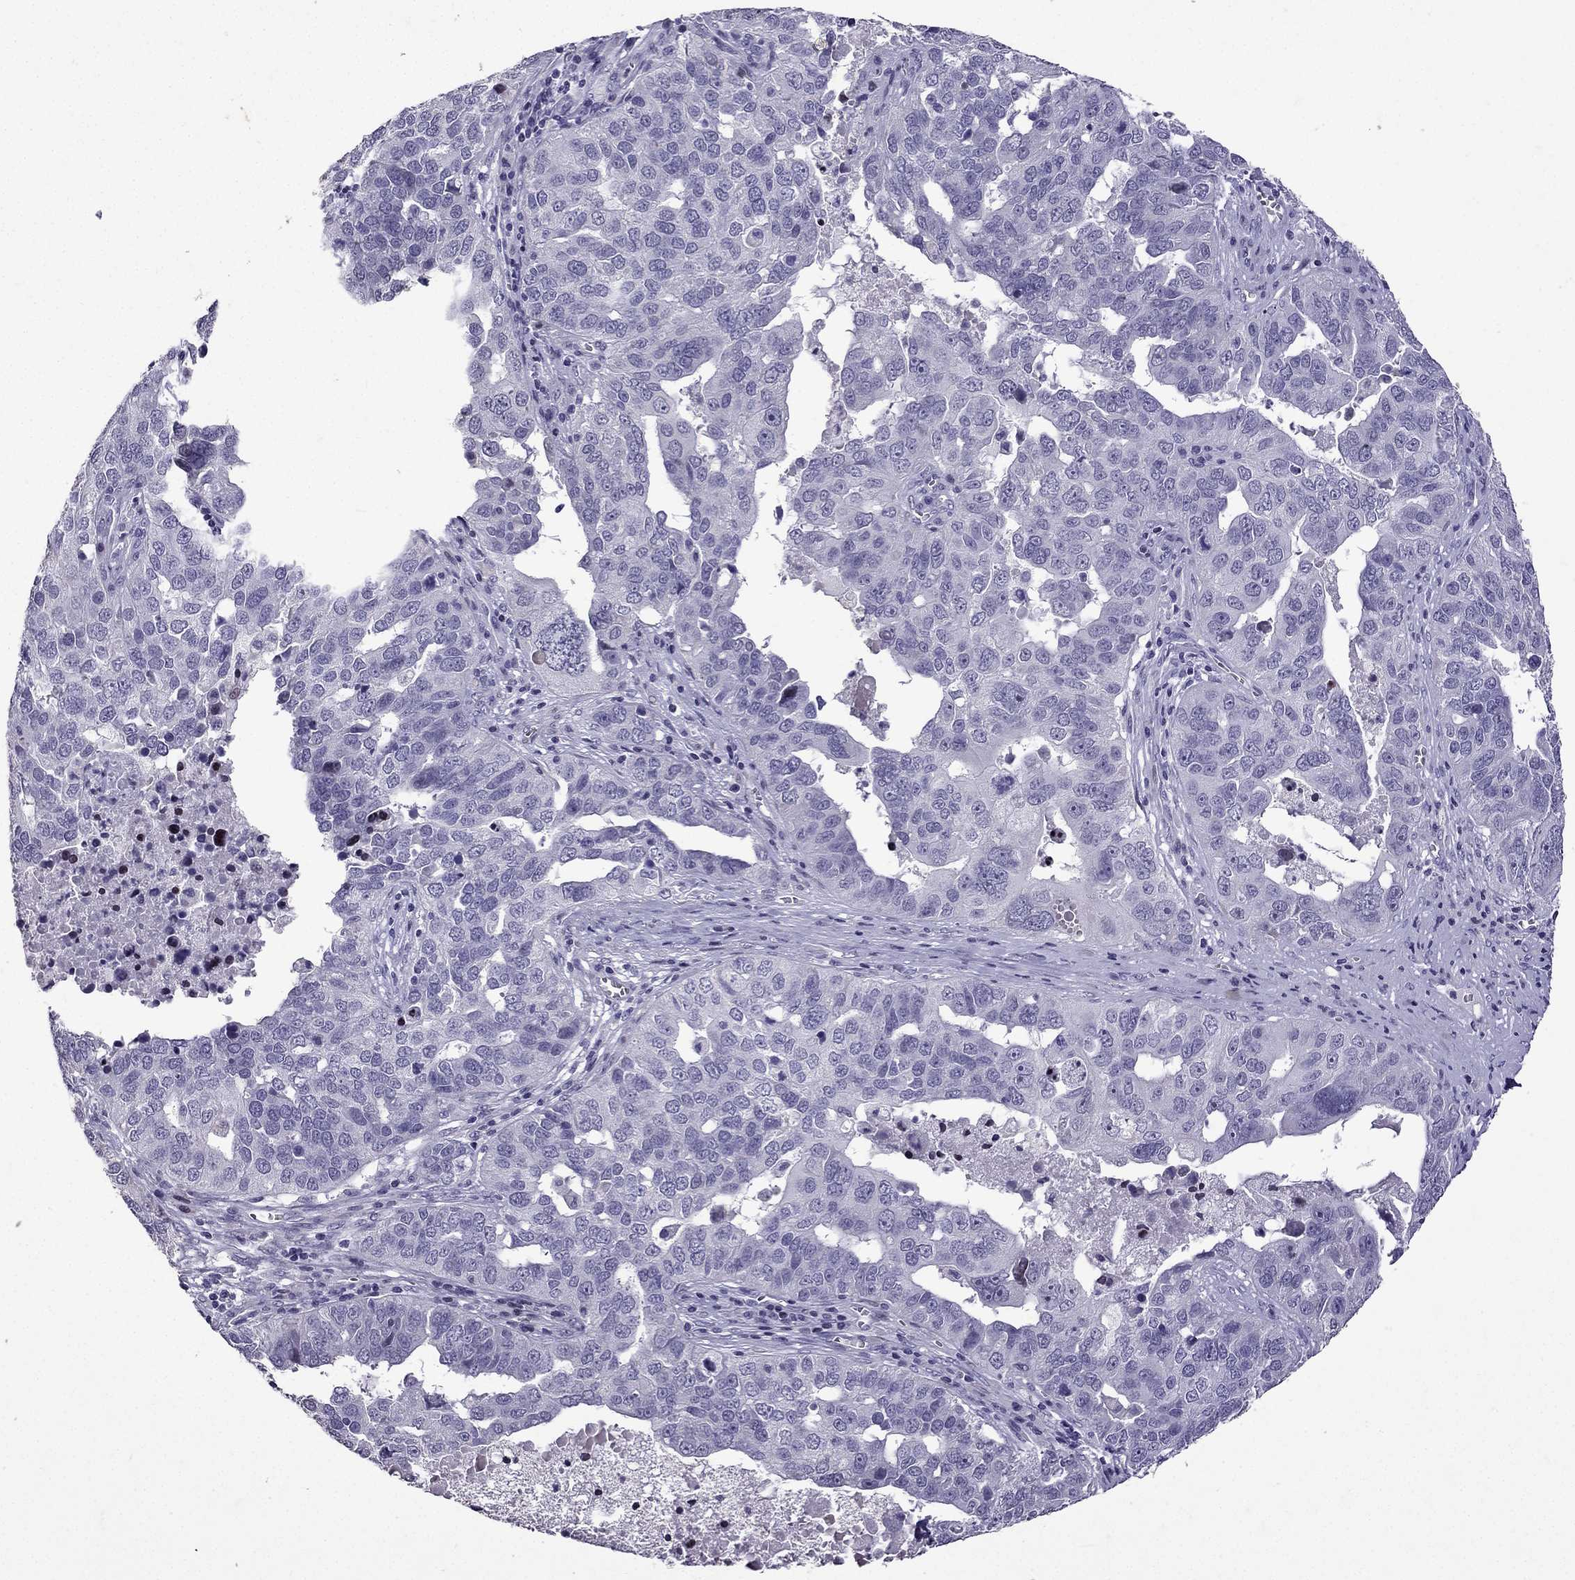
{"staining": {"intensity": "negative", "quantity": "none", "location": "none"}, "tissue": "ovarian cancer", "cell_type": "Tumor cells", "image_type": "cancer", "snomed": [{"axis": "morphology", "description": "Carcinoma, endometroid"}, {"axis": "topography", "description": "Soft tissue"}, {"axis": "topography", "description": "Ovary"}], "caption": "Ovarian endometroid carcinoma was stained to show a protein in brown. There is no significant positivity in tumor cells. (DAB IHC visualized using brightfield microscopy, high magnification).", "gene": "TTN", "patient": {"sex": "female", "age": 52}}